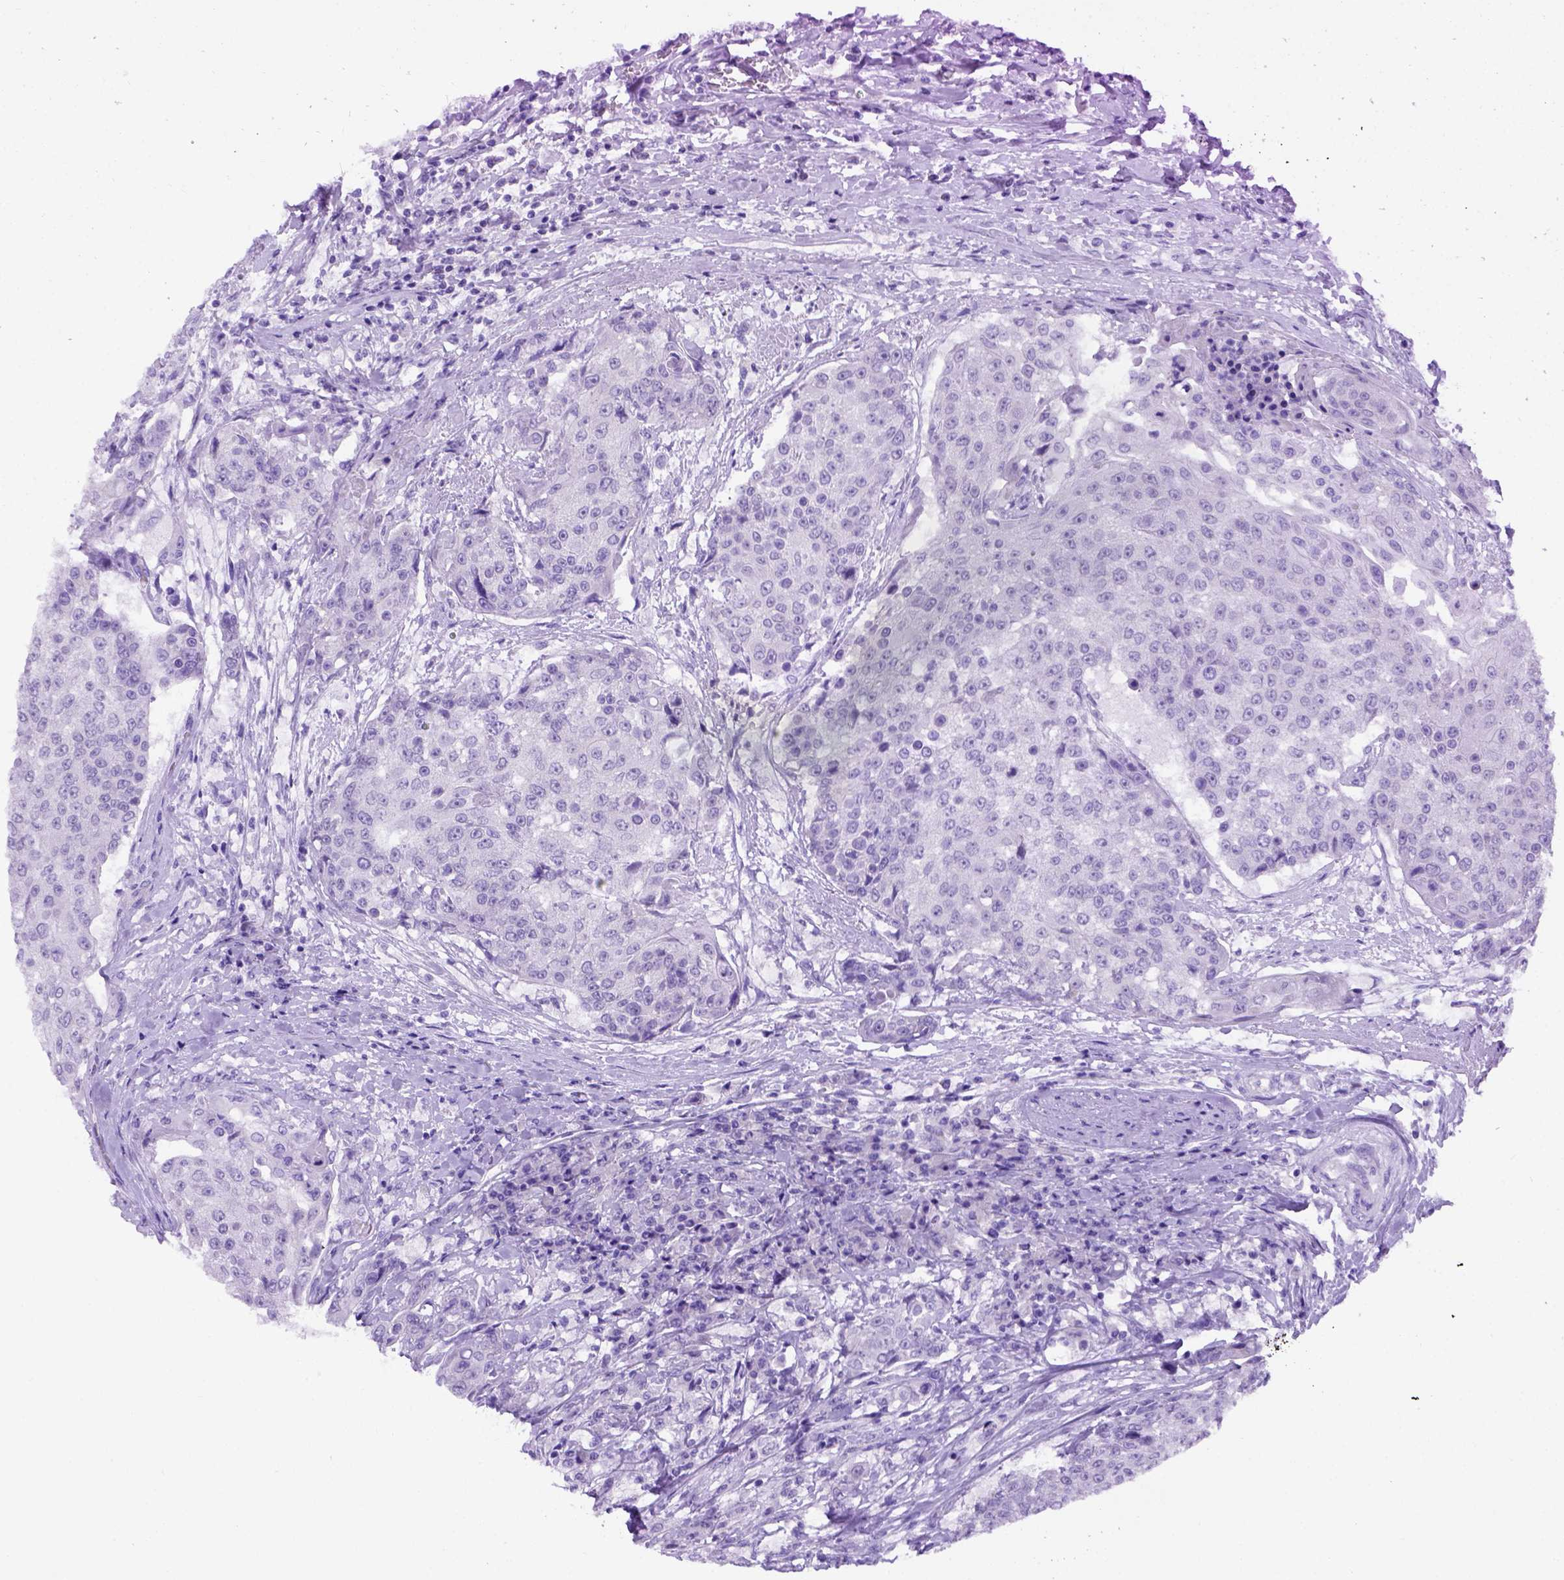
{"staining": {"intensity": "negative", "quantity": "none", "location": "none"}, "tissue": "urothelial cancer", "cell_type": "Tumor cells", "image_type": "cancer", "snomed": [{"axis": "morphology", "description": "Urothelial carcinoma, High grade"}, {"axis": "topography", "description": "Urinary bladder"}], "caption": "Histopathology image shows no significant protein expression in tumor cells of high-grade urothelial carcinoma. The staining was performed using DAB to visualize the protein expression in brown, while the nuclei were stained in blue with hematoxylin (Magnification: 20x).", "gene": "FOXI1", "patient": {"sex": "female", "age": 63}}